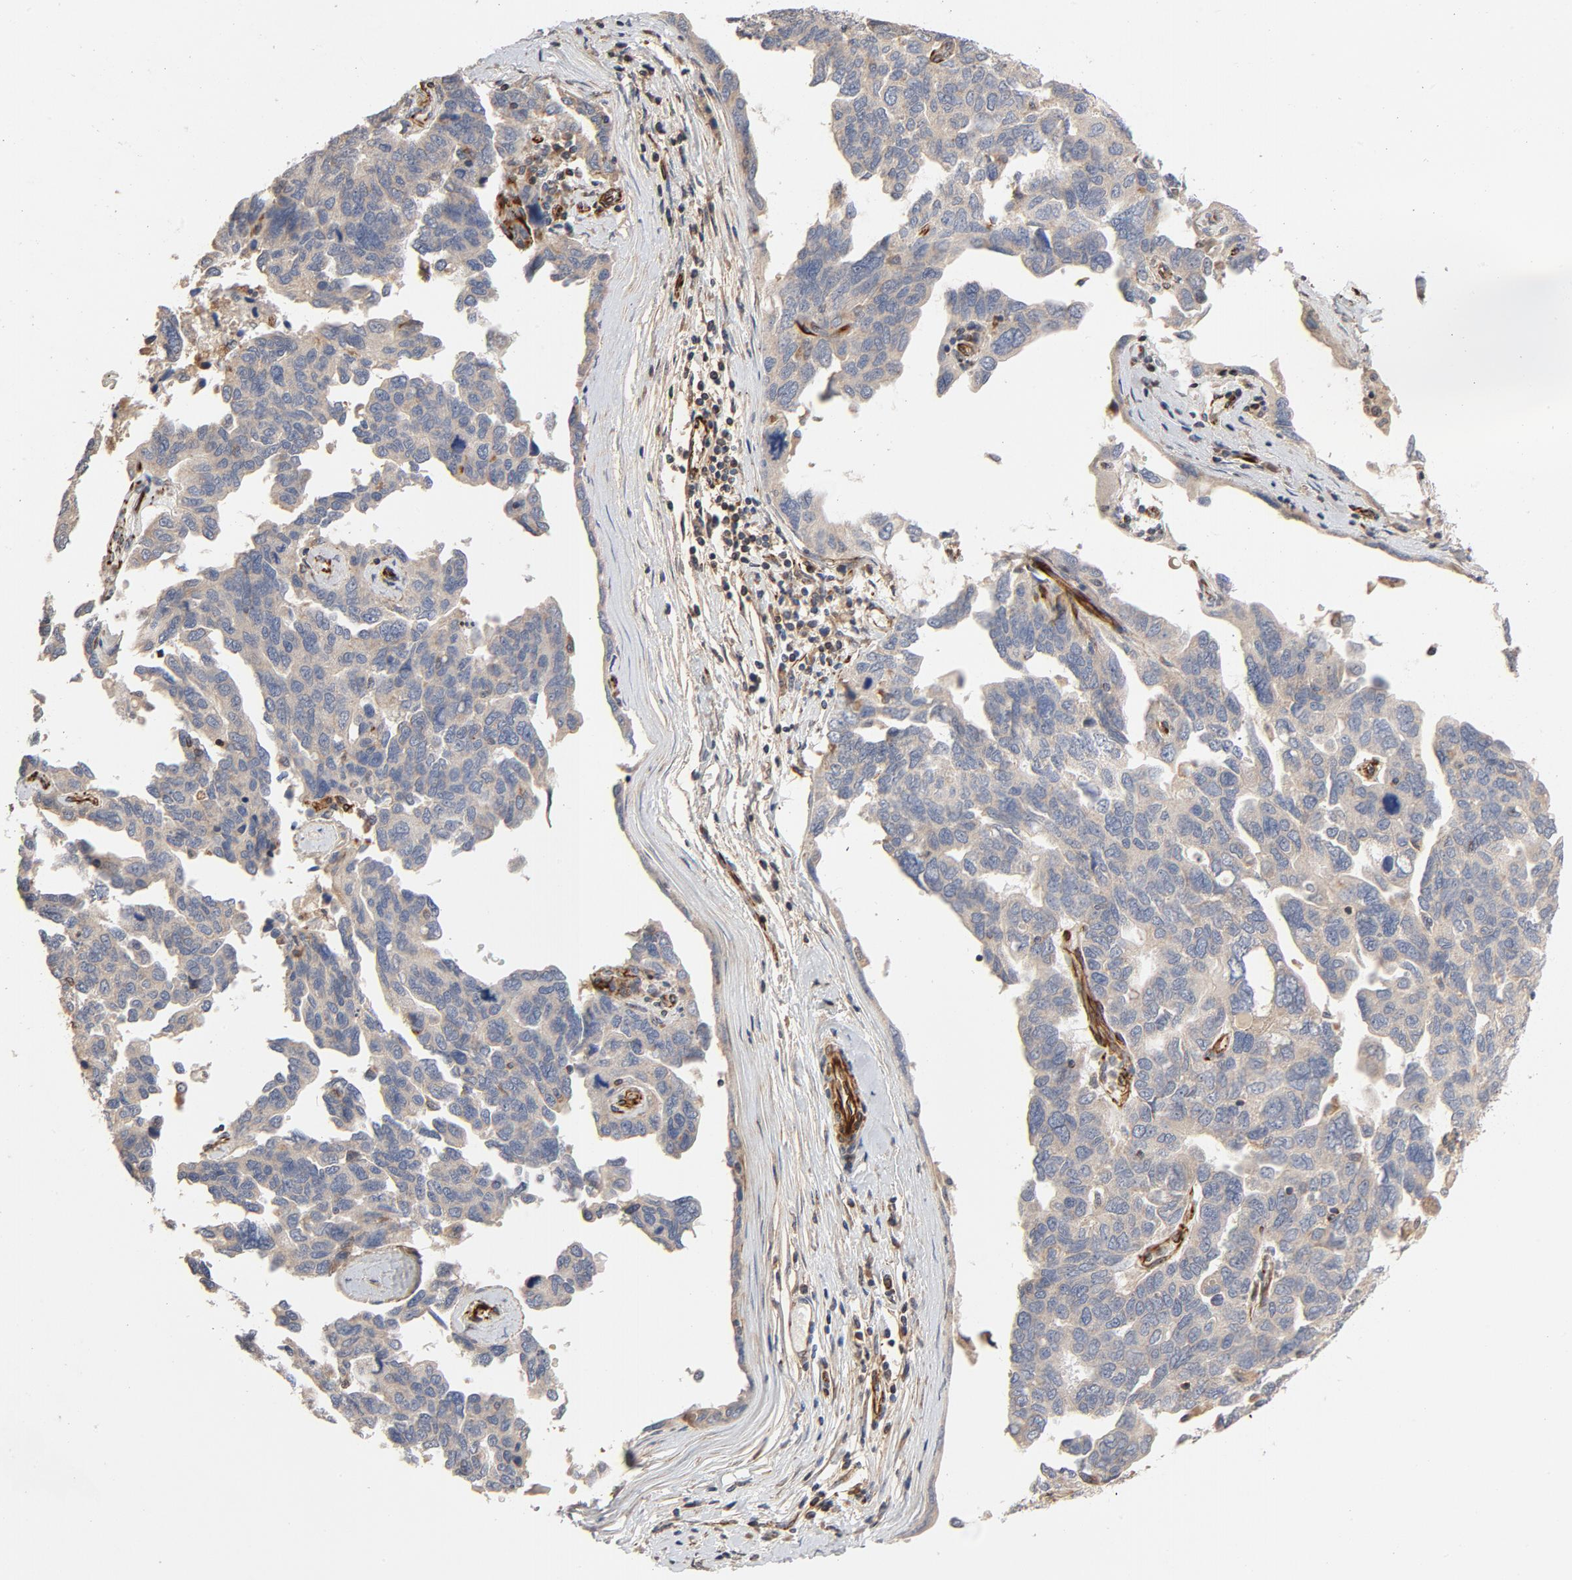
{"staining": {"intensity": "moderate", "quantity": ">75%", "location": "cytoplasmic/membranous"}, "tissue": "ovarian cancer", "cell_type": "Tumor cells", "image_type": "cancer", "snomed": [{"axis": "morphology", "description": "Cystadenocarcinoma, serous, NOS"}, {"axis": "topography", "description": "Ovary"}], "caption": "Protein staining reveals moderate cytoplasmic/membranous expression in approximately >75% of tumor cells in ovarian serous cystadenocarcinoma. (DAB (3,3'-diaminobenzidine) = brown stain, brightfield microscopy at high magnification).", "gene": "FAM118A", "patient": {"sex": "female", "age": 64}}